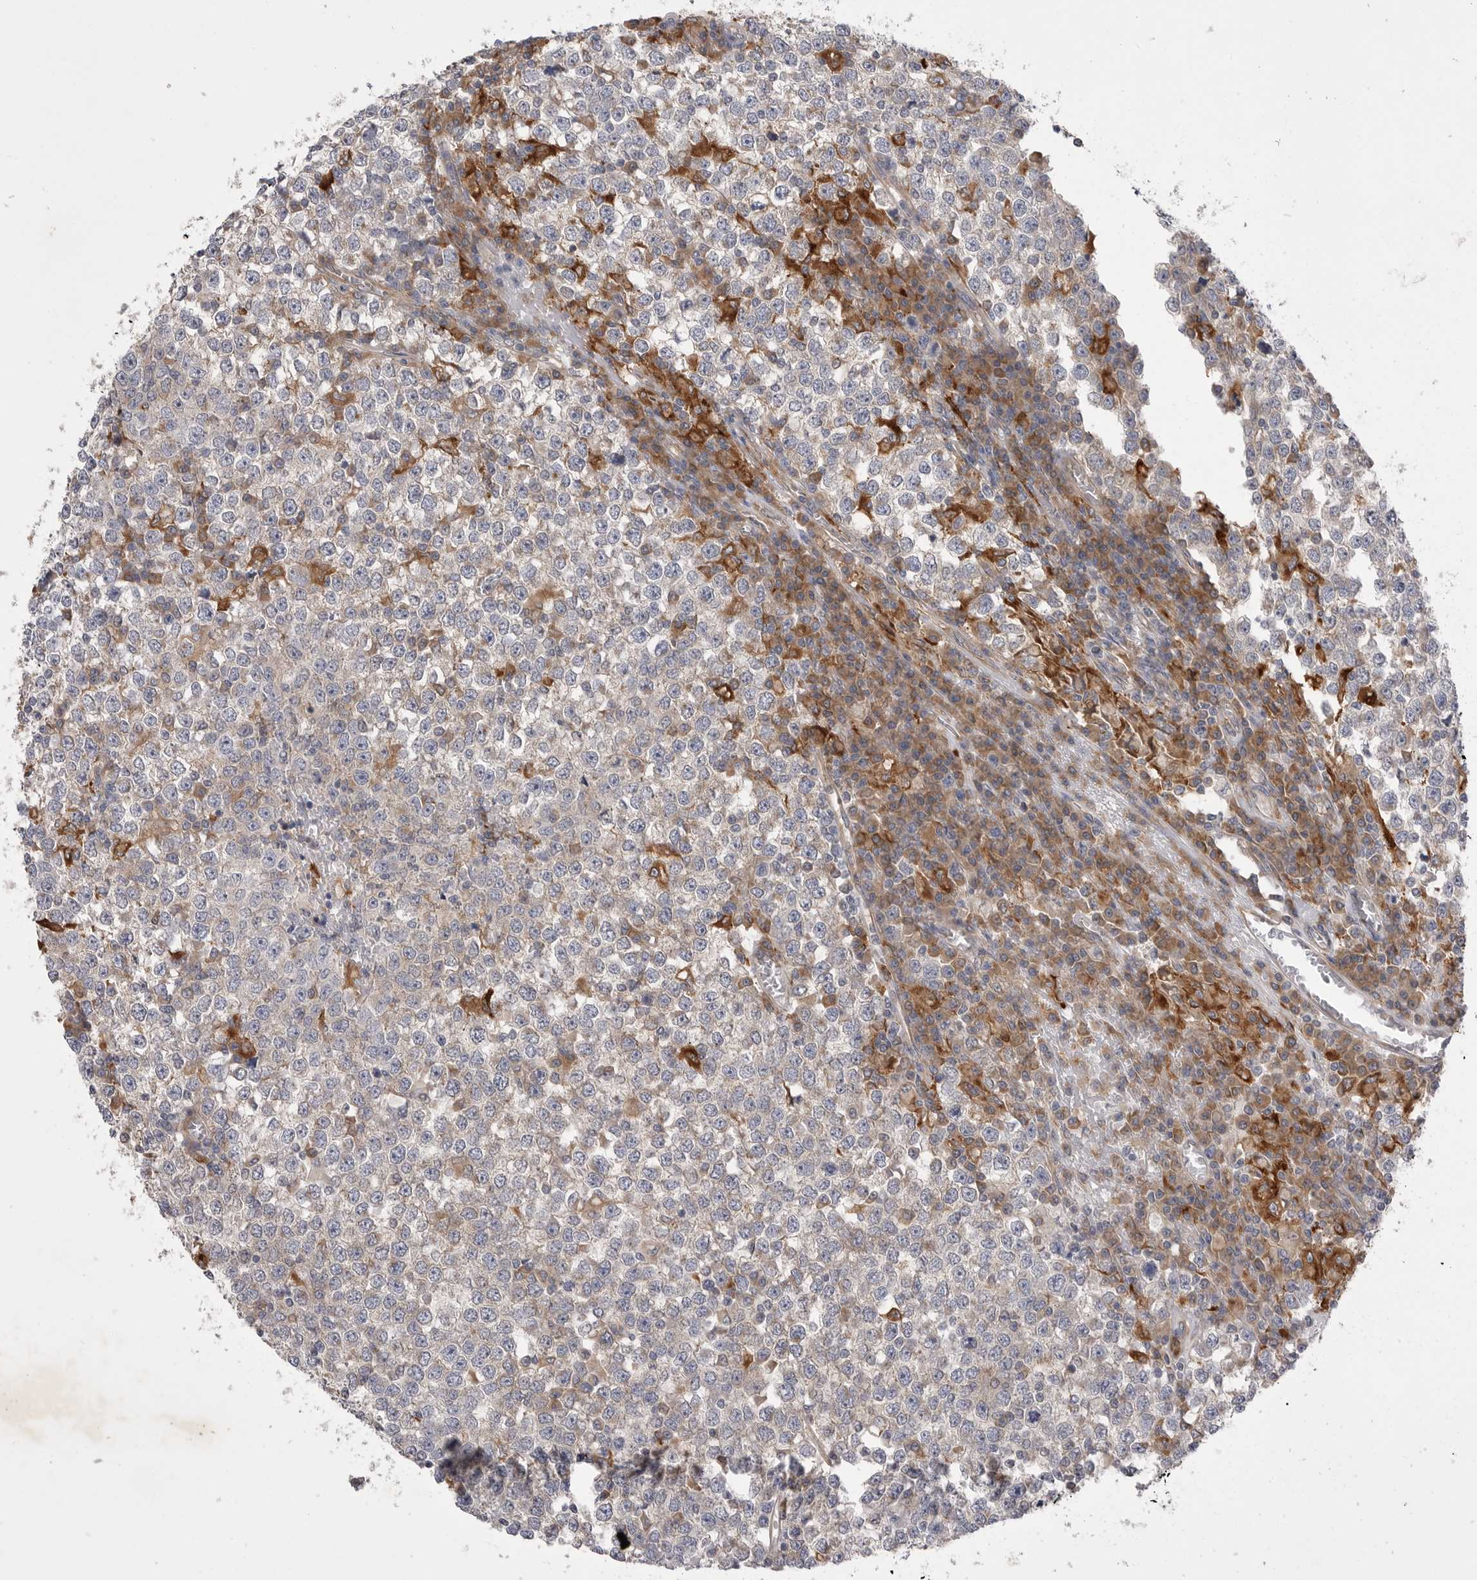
{"staining": {"intensity": "negative", "quantity": "none", "location": "none"}, "tissue": "testis cancer", "cell_type": "Tumor cells", "image_type": "cancer", "snomed": [{"axis": "morphology", "description": "Seminoma, NOS"}, {"axis": "topography", "description": "Testis"}], "caption": "Tumor cells are negative for protein expression in human testis cancer. (Stains: DAB IHC with hematoxylin counter stain, Microscopy: brightfield microscopy at high magnification).", "gene": "VAC14", "patient": {"sex": "male", "age": 65}}